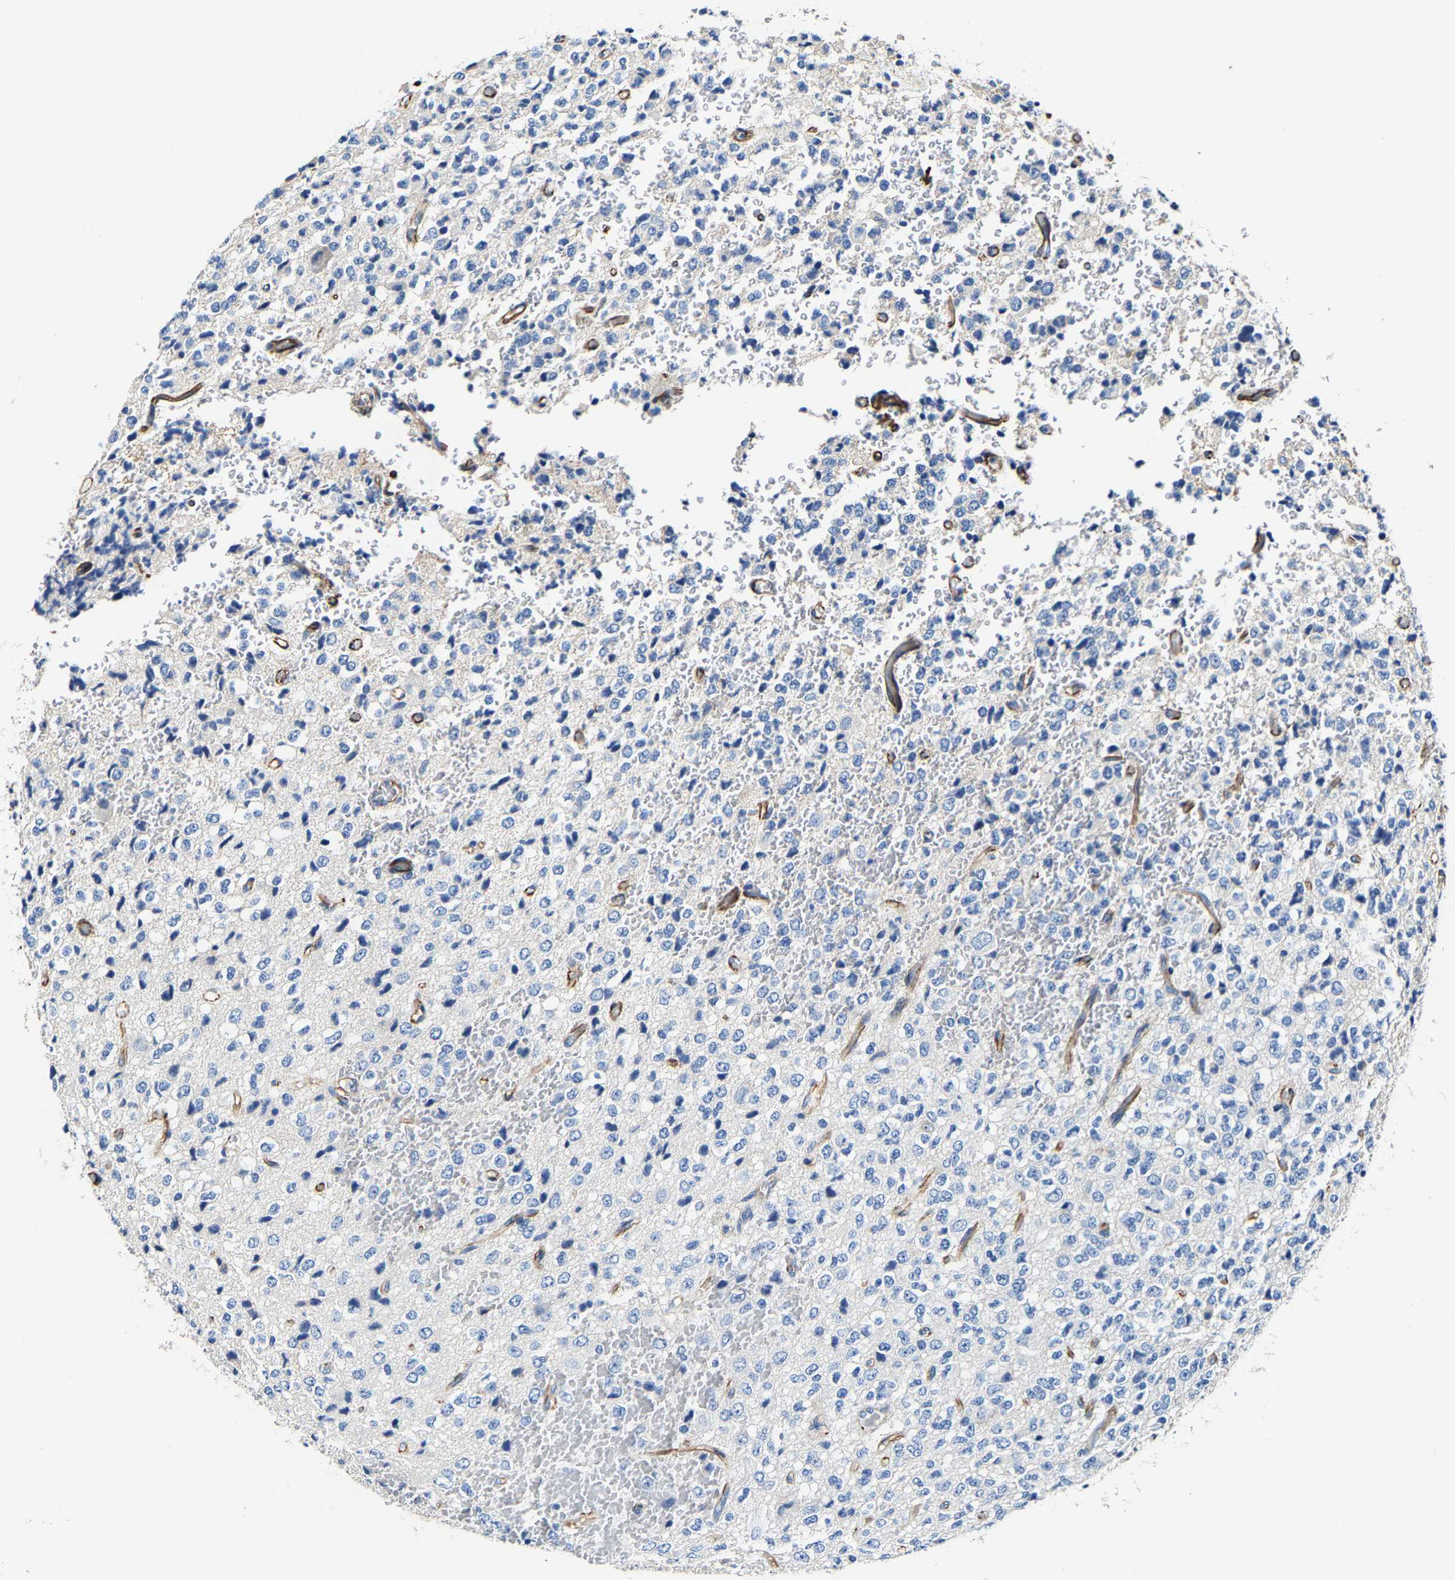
{"staining": {"intensity": "negative", "quantity": "none", "location": "none"}, "tissue": "glioma", "cell_type": "Tumor cells", "image_type": "cancer", "snomed": [{"axis": "morphology", "description": "Glioma, malignant, High grade"}, {"axis": "topography", "description": "pancreas cauda"}], "caption": "This is a histopathology image of IHC staining of malignant glioma (high-grade), which shows no expression in tumor cells. The staining was performed using DAB to visualize the protein expression in brown, while the nuclei were stained in blue with hematoxylin (Magnification: 20x).", "gene": "MMEL1", "patient": {"sex": "male", "age": 60}}